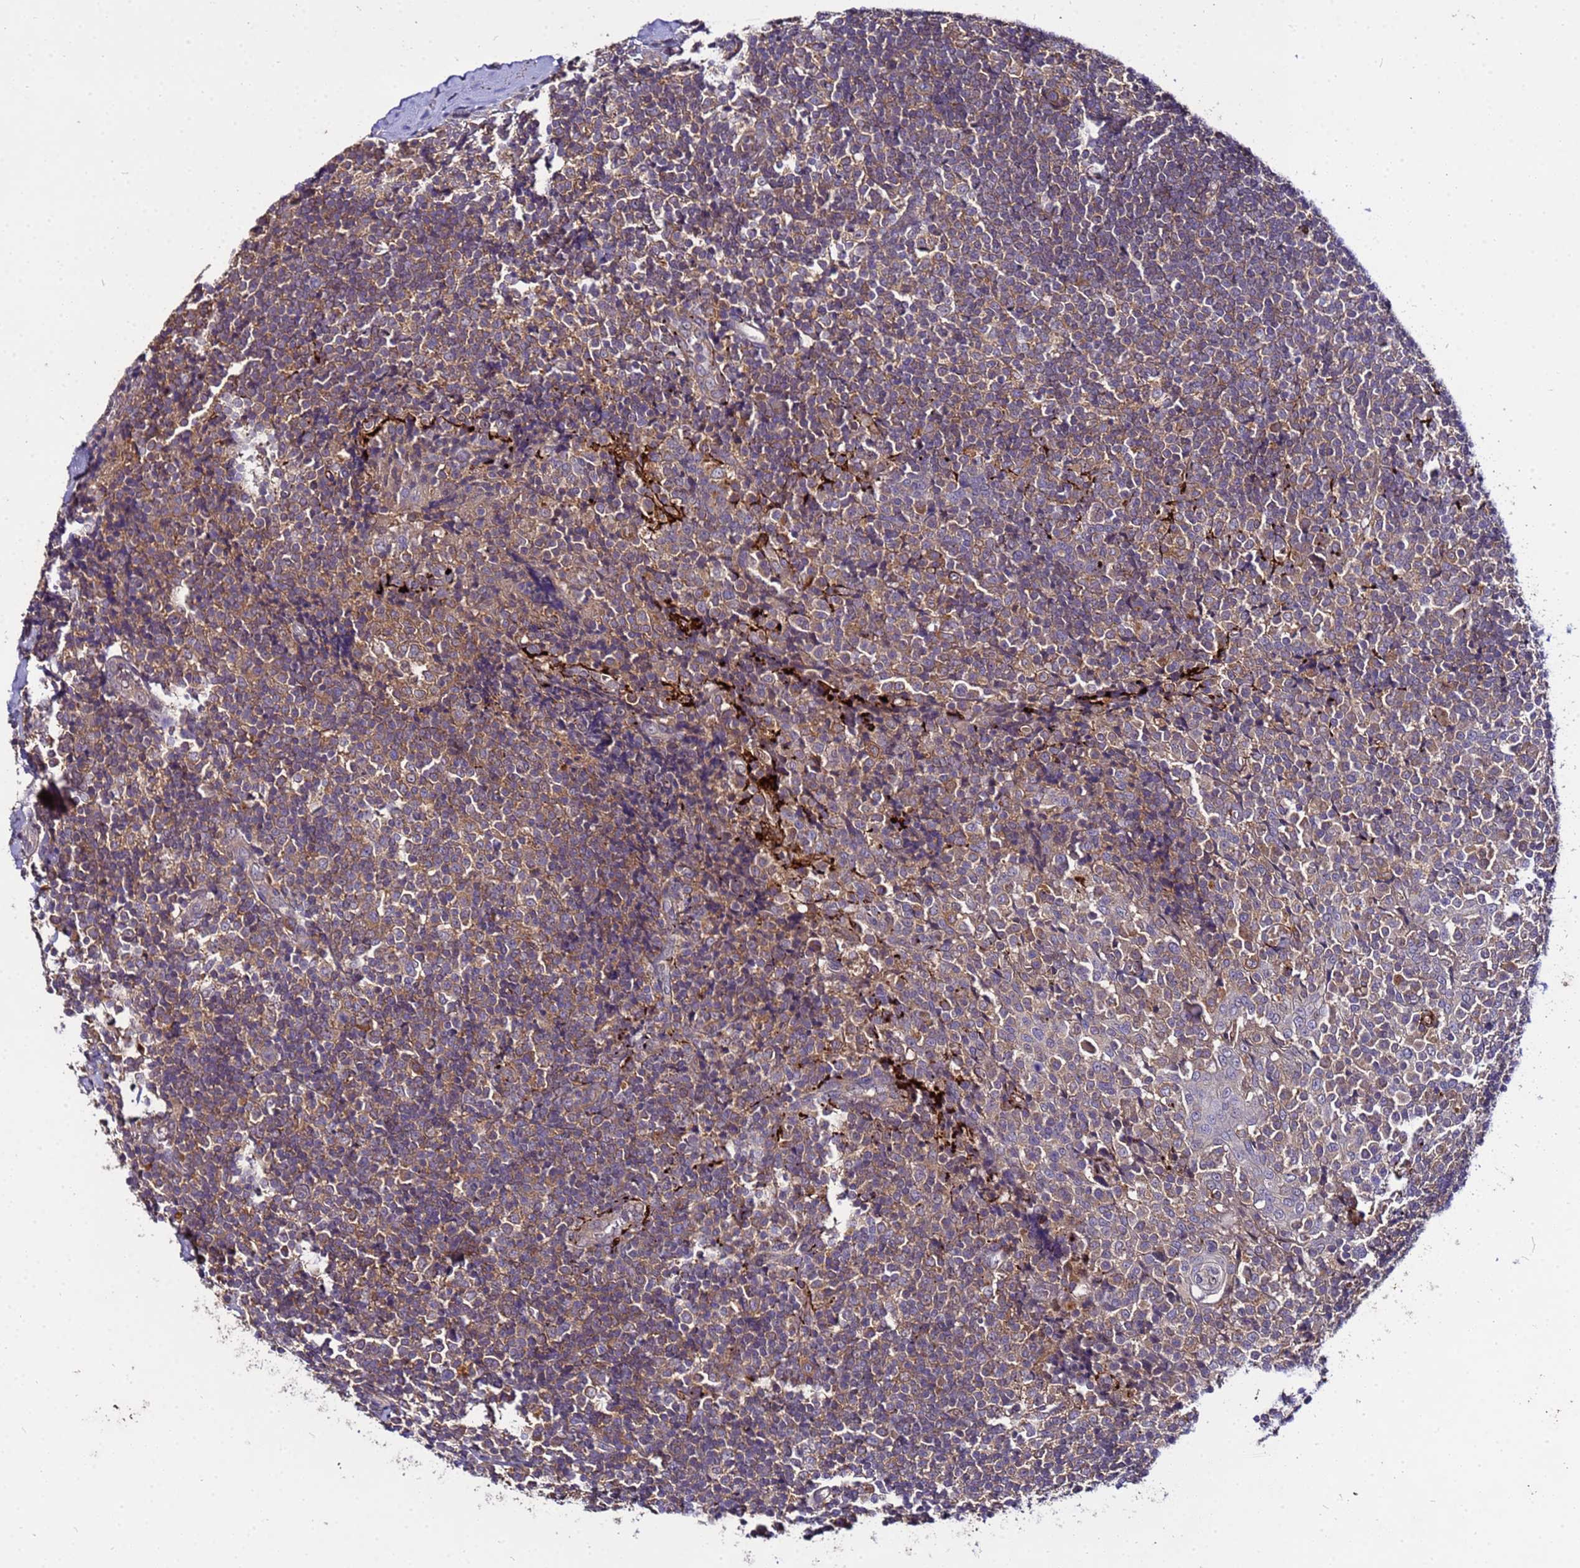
{"staining": {"intensity": "moderate", "quantity": ">75%", "location": "cytoplasmic/membranous"}, "tissue": "tonsil", "cell_type": "Germinal center cells", "image_type": "normal", "snomed": [{"axis": "morphology", "description": "Normal tissue, NOS"}, {"axis": "topography", "description": "Tonsil"}], "caption": "Immunohistochemical staining of benign tonsil shows >75% levels of moderate cytoplasmic/membranous protein expression in about >75% of germinal center cells. (Stains: DAB in brown, nuclei in blue, Microscopy: brightfield microscopy at high magnification).", "gene": "GSPT2", "patient": {"sex": "female", "age": 19}}